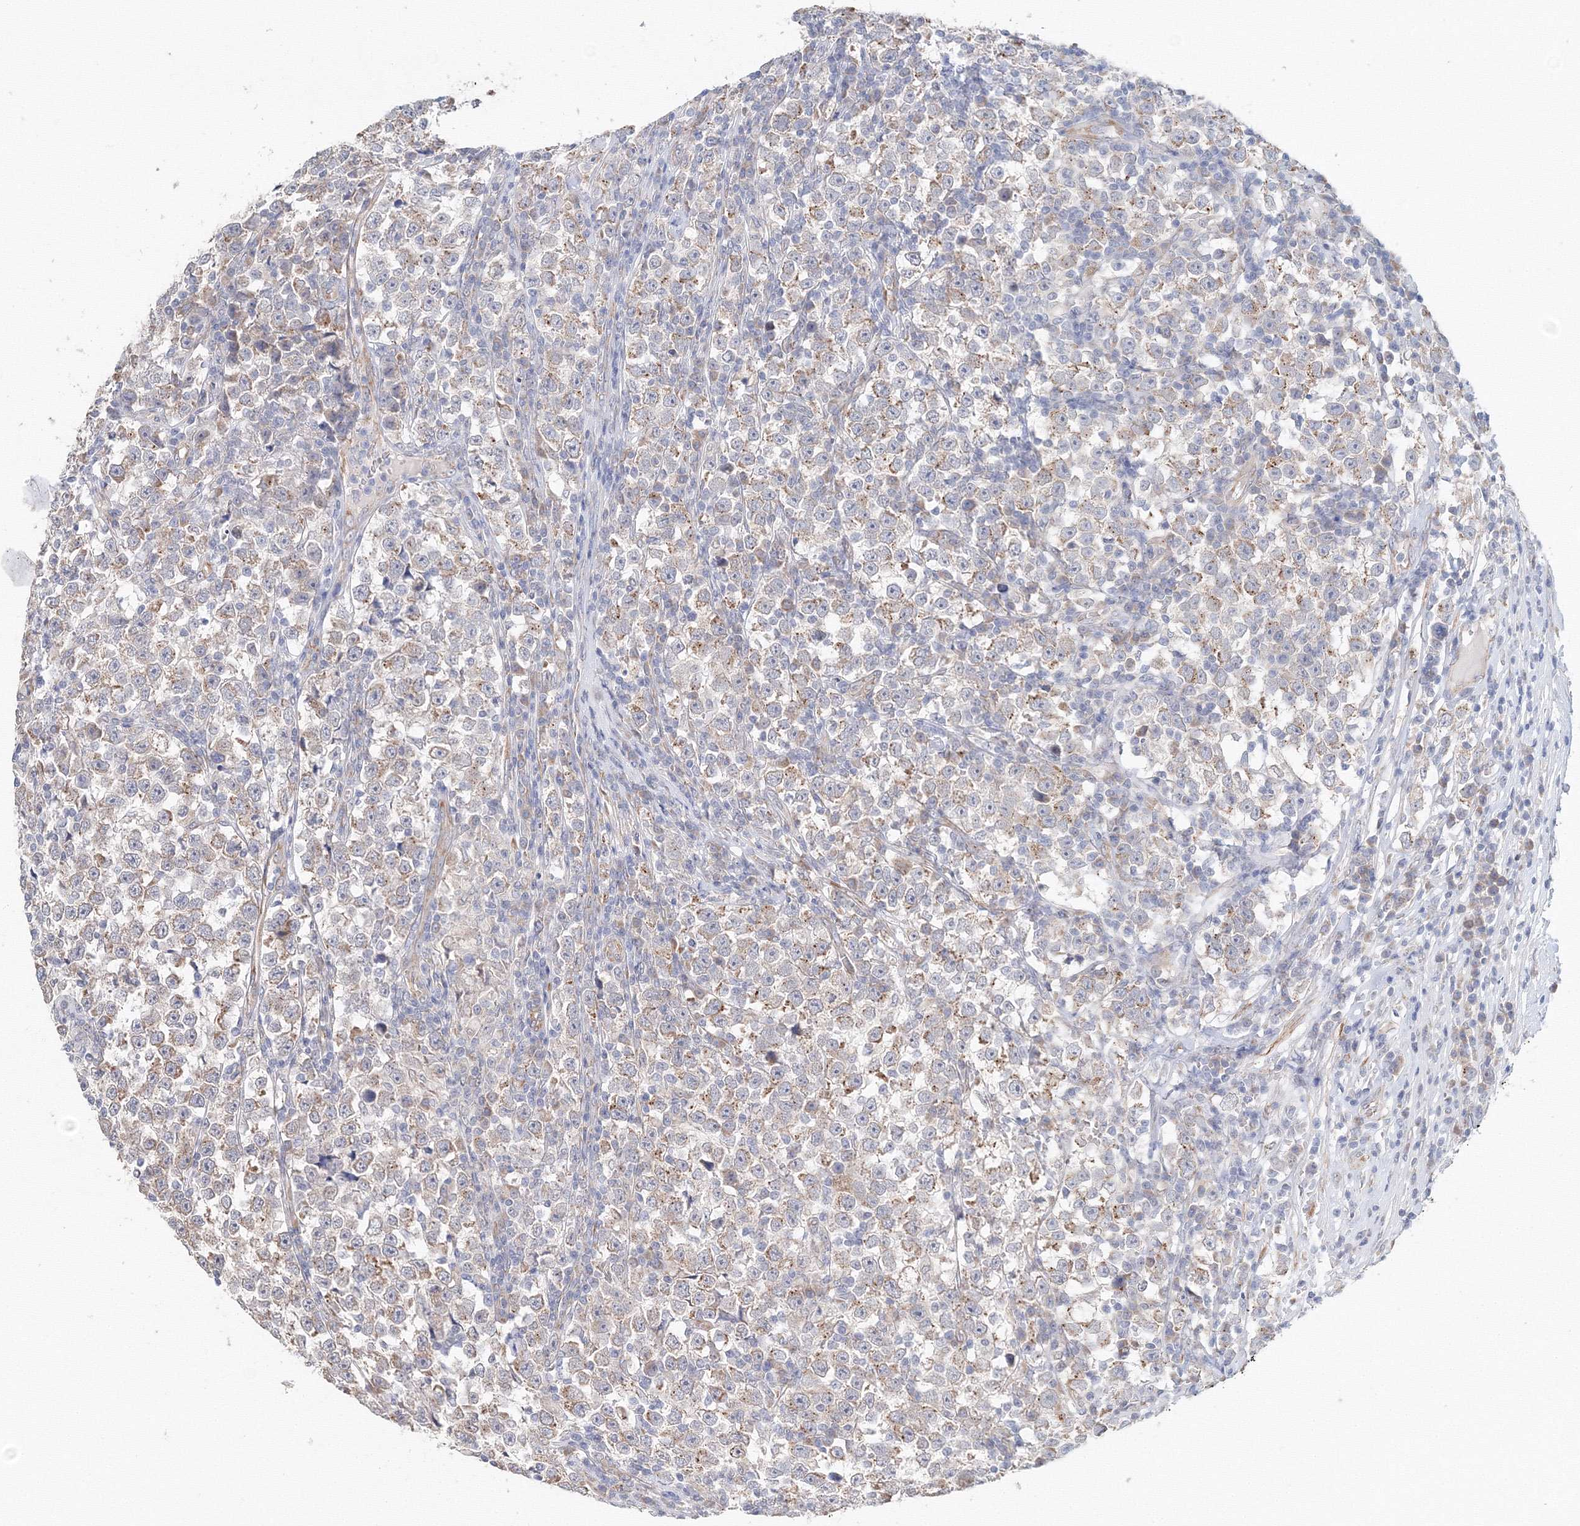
{"staining": {"intensity": "weak", "quantity": "25%-75%", "location": "cytoplasmic/membranous"}, "tissue": "testis cancer", "cell_type": "Tumor cells", "image_type": "cancer", "snomed": [{"axis": "morphology", "description": "Normal tissue, NOS"}, {"axis": "morphology", "description": "Seminoma, NOS"}, {"axis": "topography", "description": "Testis"}], "caption": "Weak cytoplasmic/membranous expression for a protein is appreciated in approximately 25%-75% of tumor cells of testis cancer (seminoma) using immunohistochemistry (IHC).", "gene": "DHRS12", "patient": {"sex": "male", "age": 43}}